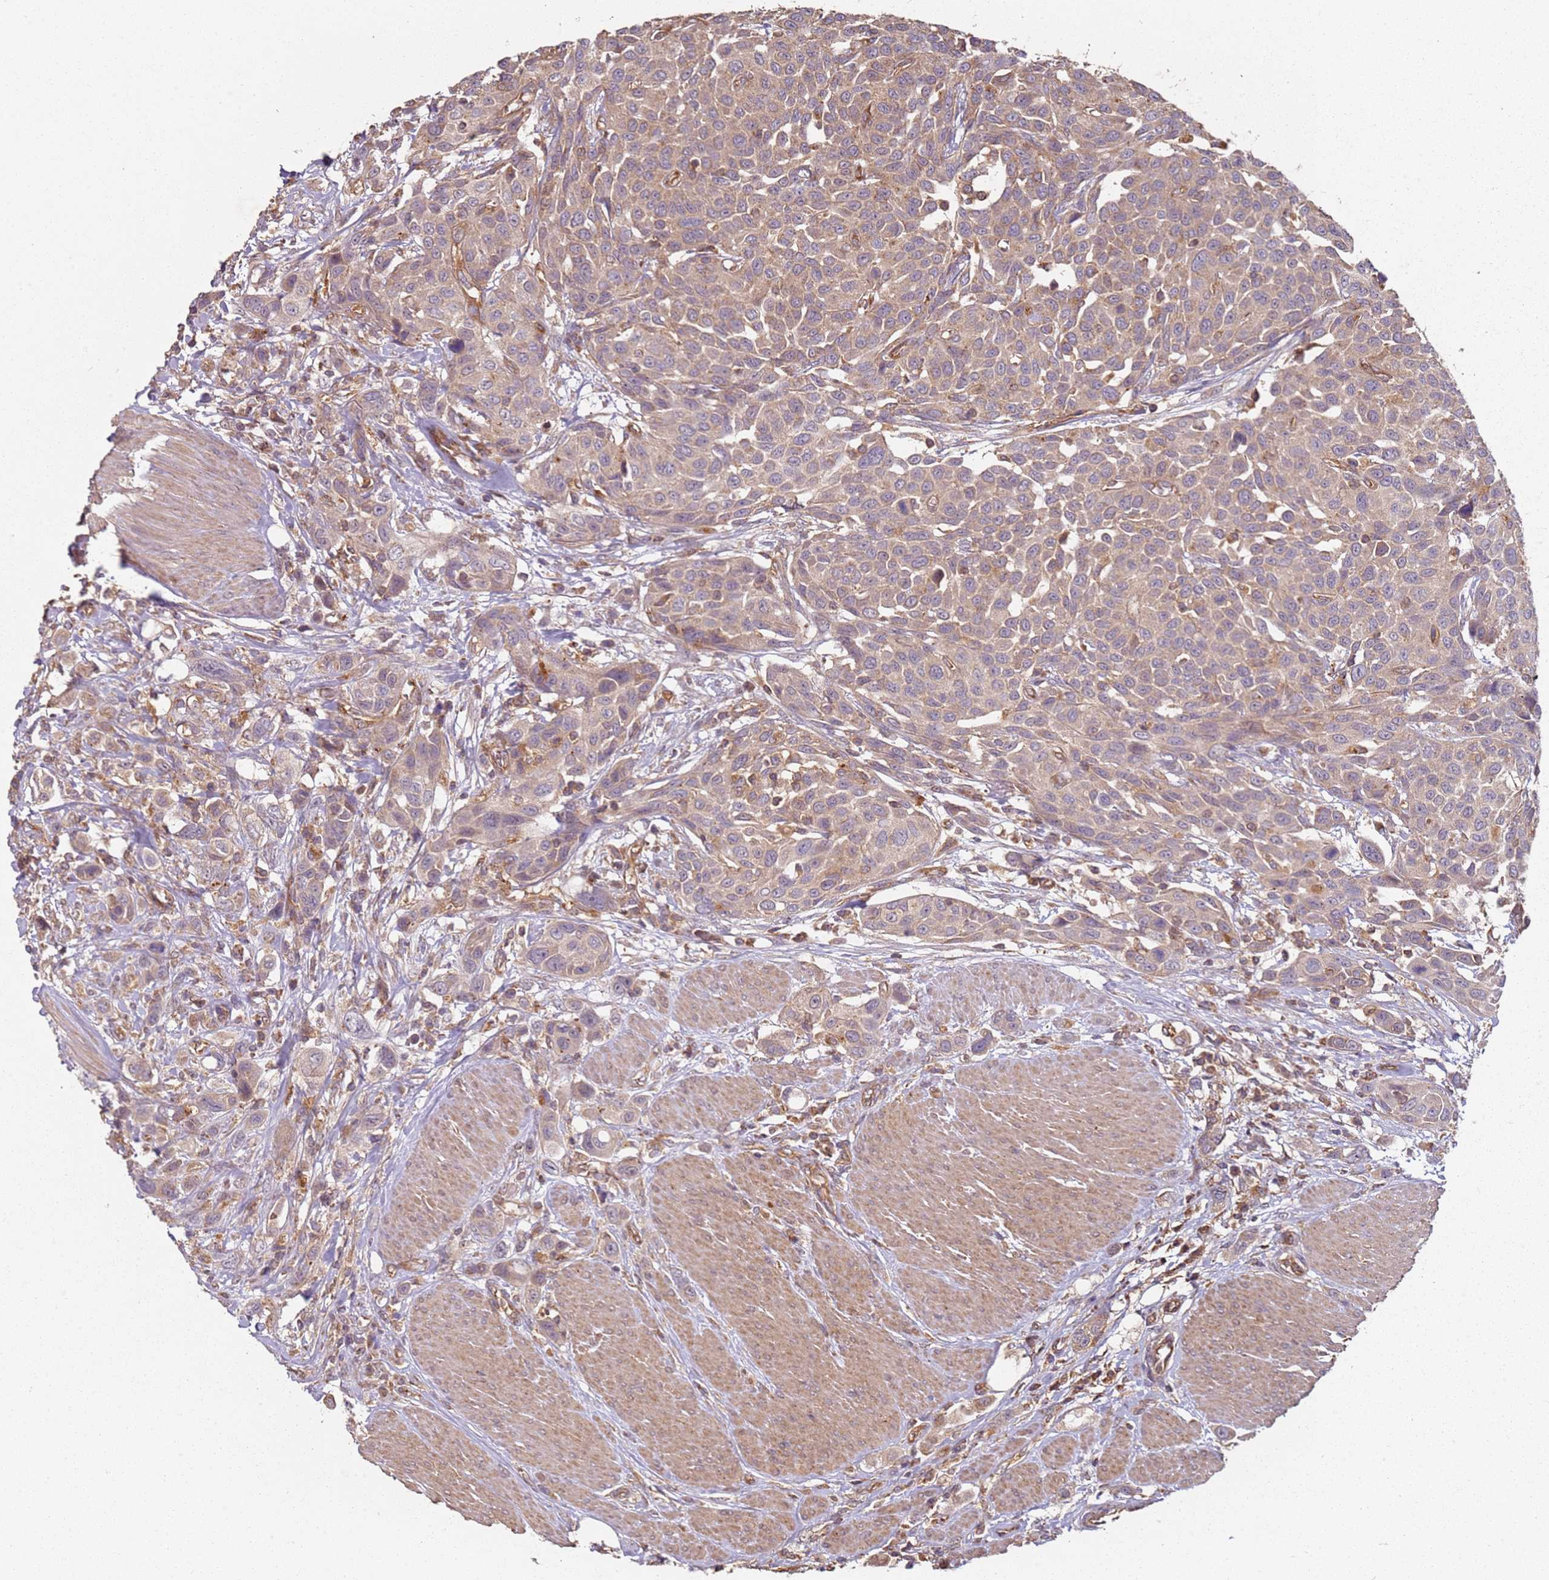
{"staining": {"intensity": "moderate", "quantity": ">75%", "location": "cytoplasmic/membranous"}, "tissue": "urothelial cancer", "cell_type": "Tumor cells", "image_type": "cancer", "snomed": [{"axis": "morphology", "description": "Urothelial carcinoma, High grade"}, {"axis": "topography", "description": "Urinary bladder"}], "caption": "Immunohistochemistry (IHC) micrograph of neoplastic tissue: urothelial cancer stained using IHC shows medium levels of moderate protein expression localized specifically in the cytoplasmic/membranous of tumor cells, appearing as a cytoplasmic/membranous brown color.", "gene": "SCGB2B2", "patient": {"sex": "male", "age": 50}}